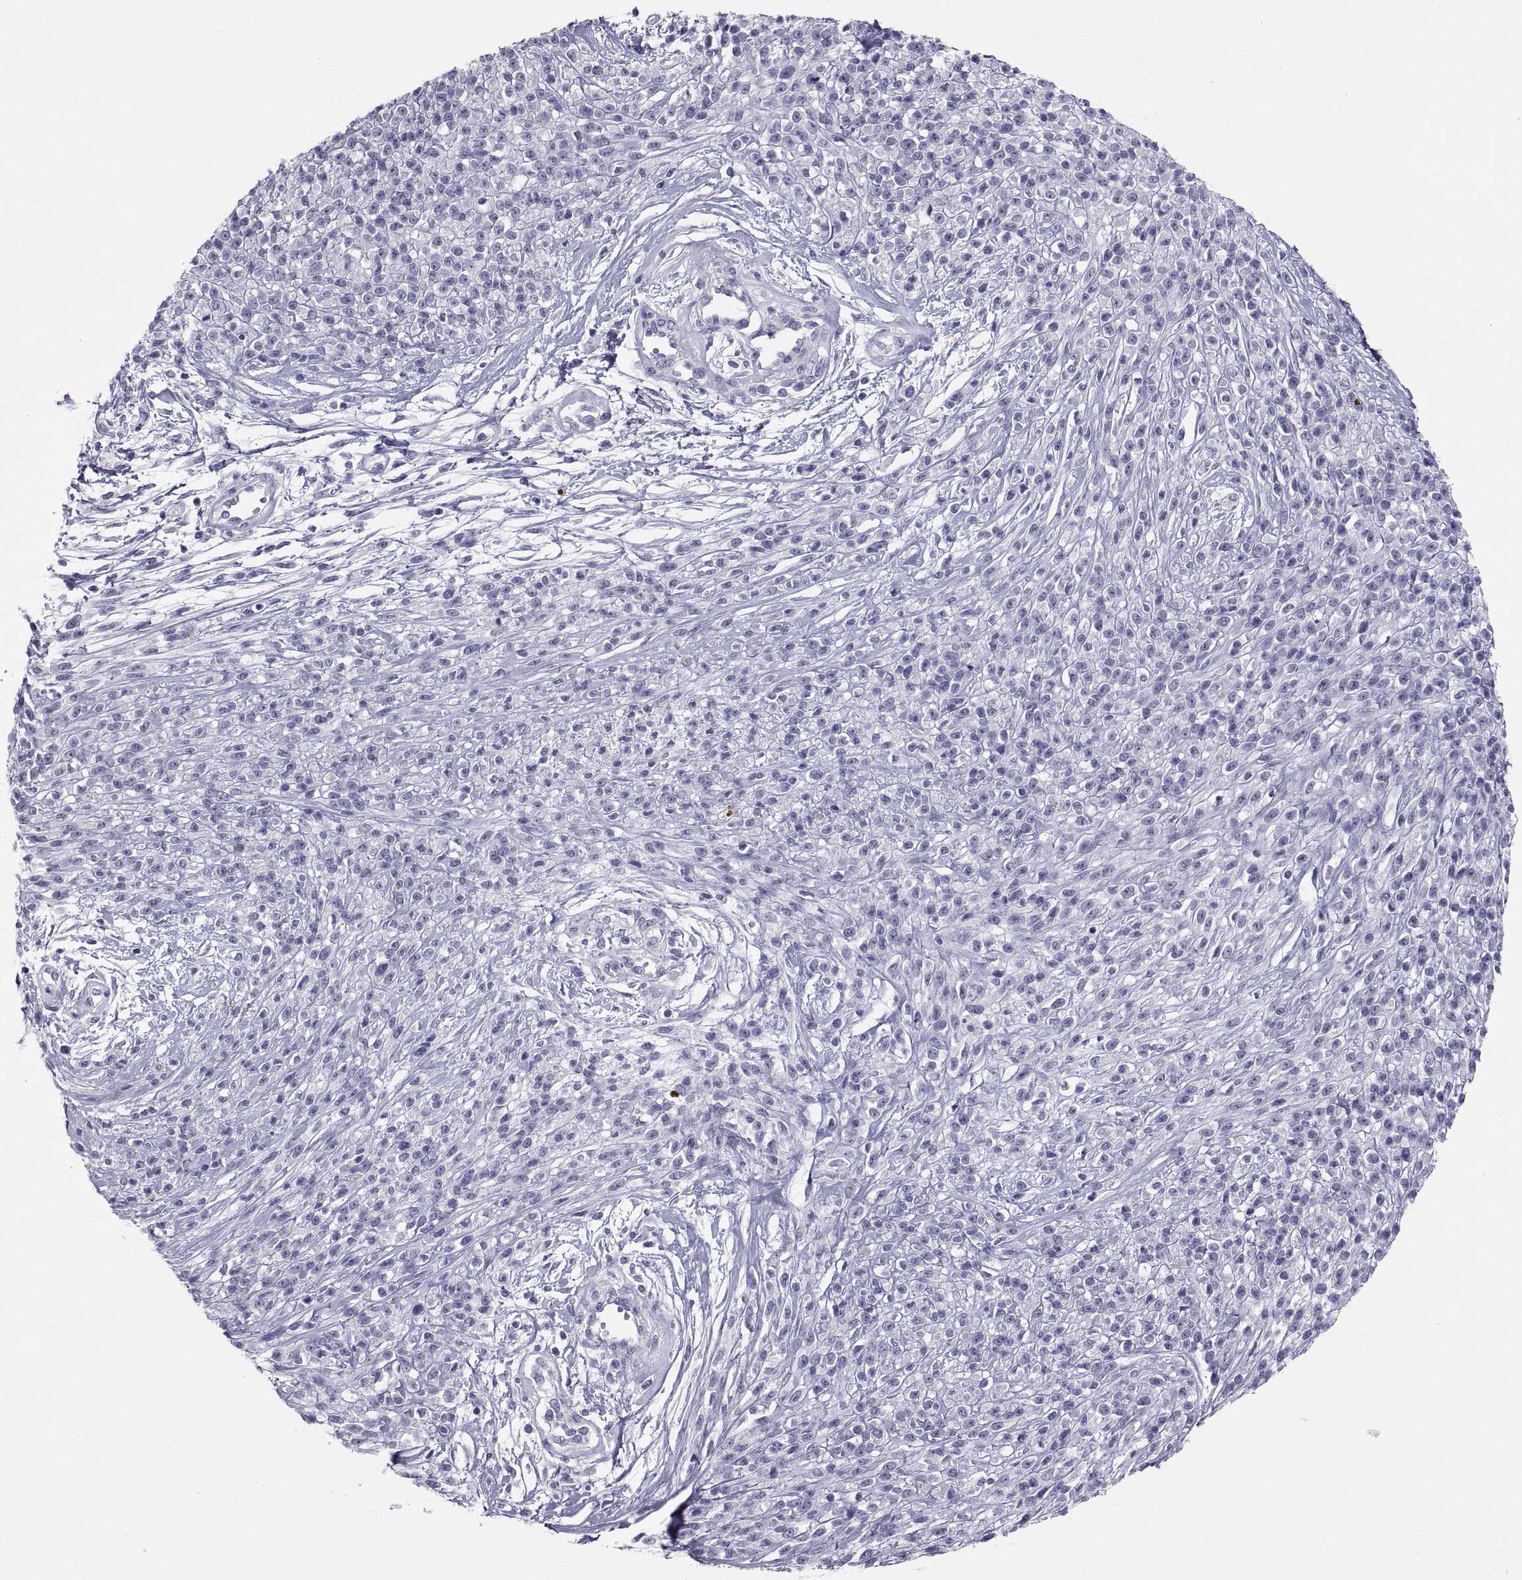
{"staining": {"intensity": "negative", "quantity": "none", "location": "none"}, "tissue": "melanoma", "cell_type": "Tumor cells", "image_type": "cancer", "snomed": [{"axis": "morphology", "description": "Malignant melanoma, NOS"}, {"axis": "topography", "description": "Skin"}, {"axis": "topography", "description": "Skin of trunk"}], "caption": "Immunohistochemistry (IHC) image of neoplastic tissue: melanoma stained with DAB demonstrates no significant protein expression in tumor cells.", "gene": "IGSF1", "patient": {"sex": "male", "age": 74}}